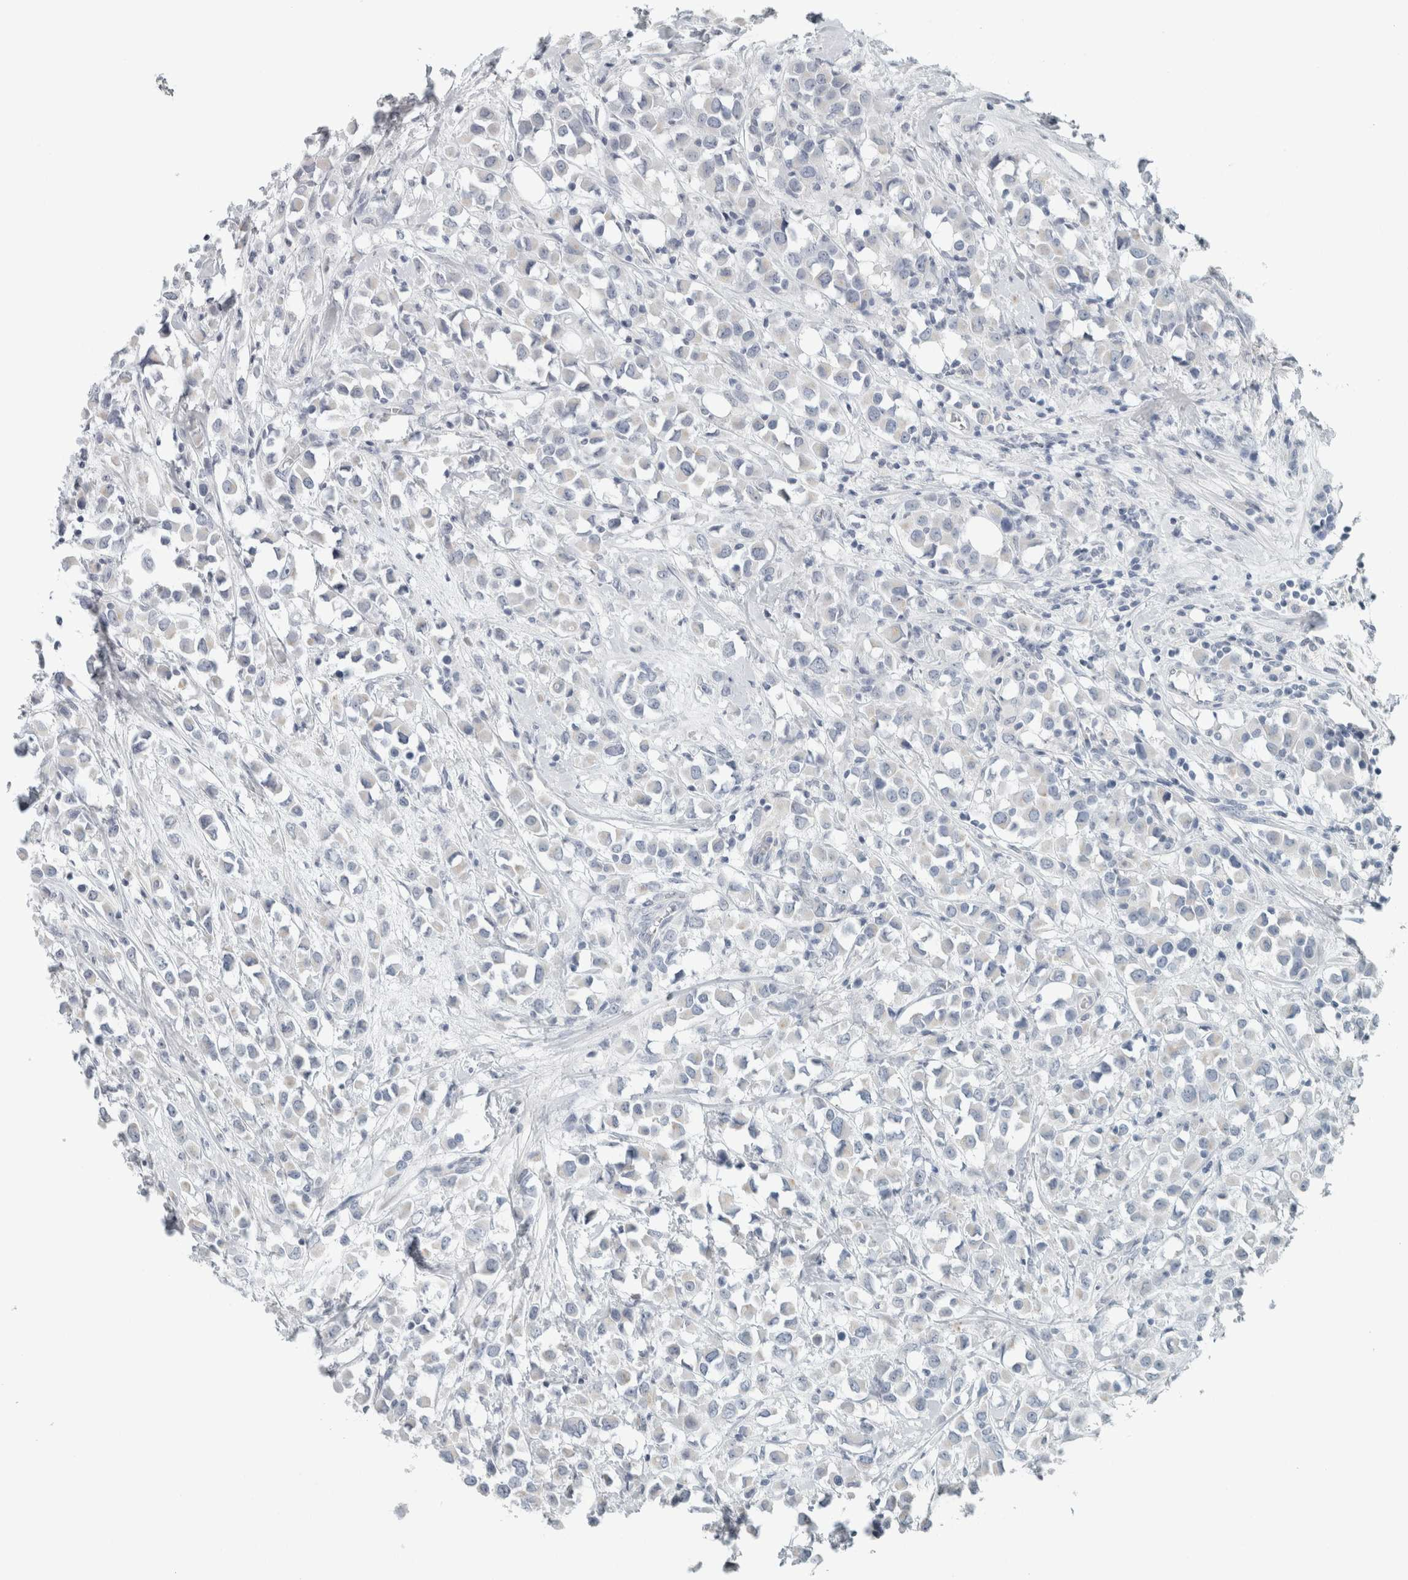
{"staining": {"intensity": "negative", "quantity": "none", "location": "none"}, "tissue": "breast cancer", "cell_type": "Tumor cells", "image_type": "cancer", "snomed": [{"axis": "morphology", "description": "Duct carcinoma"}, {"axis": "topography", "description": "Breast"}], "caption": "Immunohistochemistry (IHC) photomicrograph of neoplastic tissue: human breast intraductal carcinoma stained with DAB exhibits no significant protein expression in tumor cells.", "gene": "TRIT1", "patient": {"sex": "female", "age": 61}}